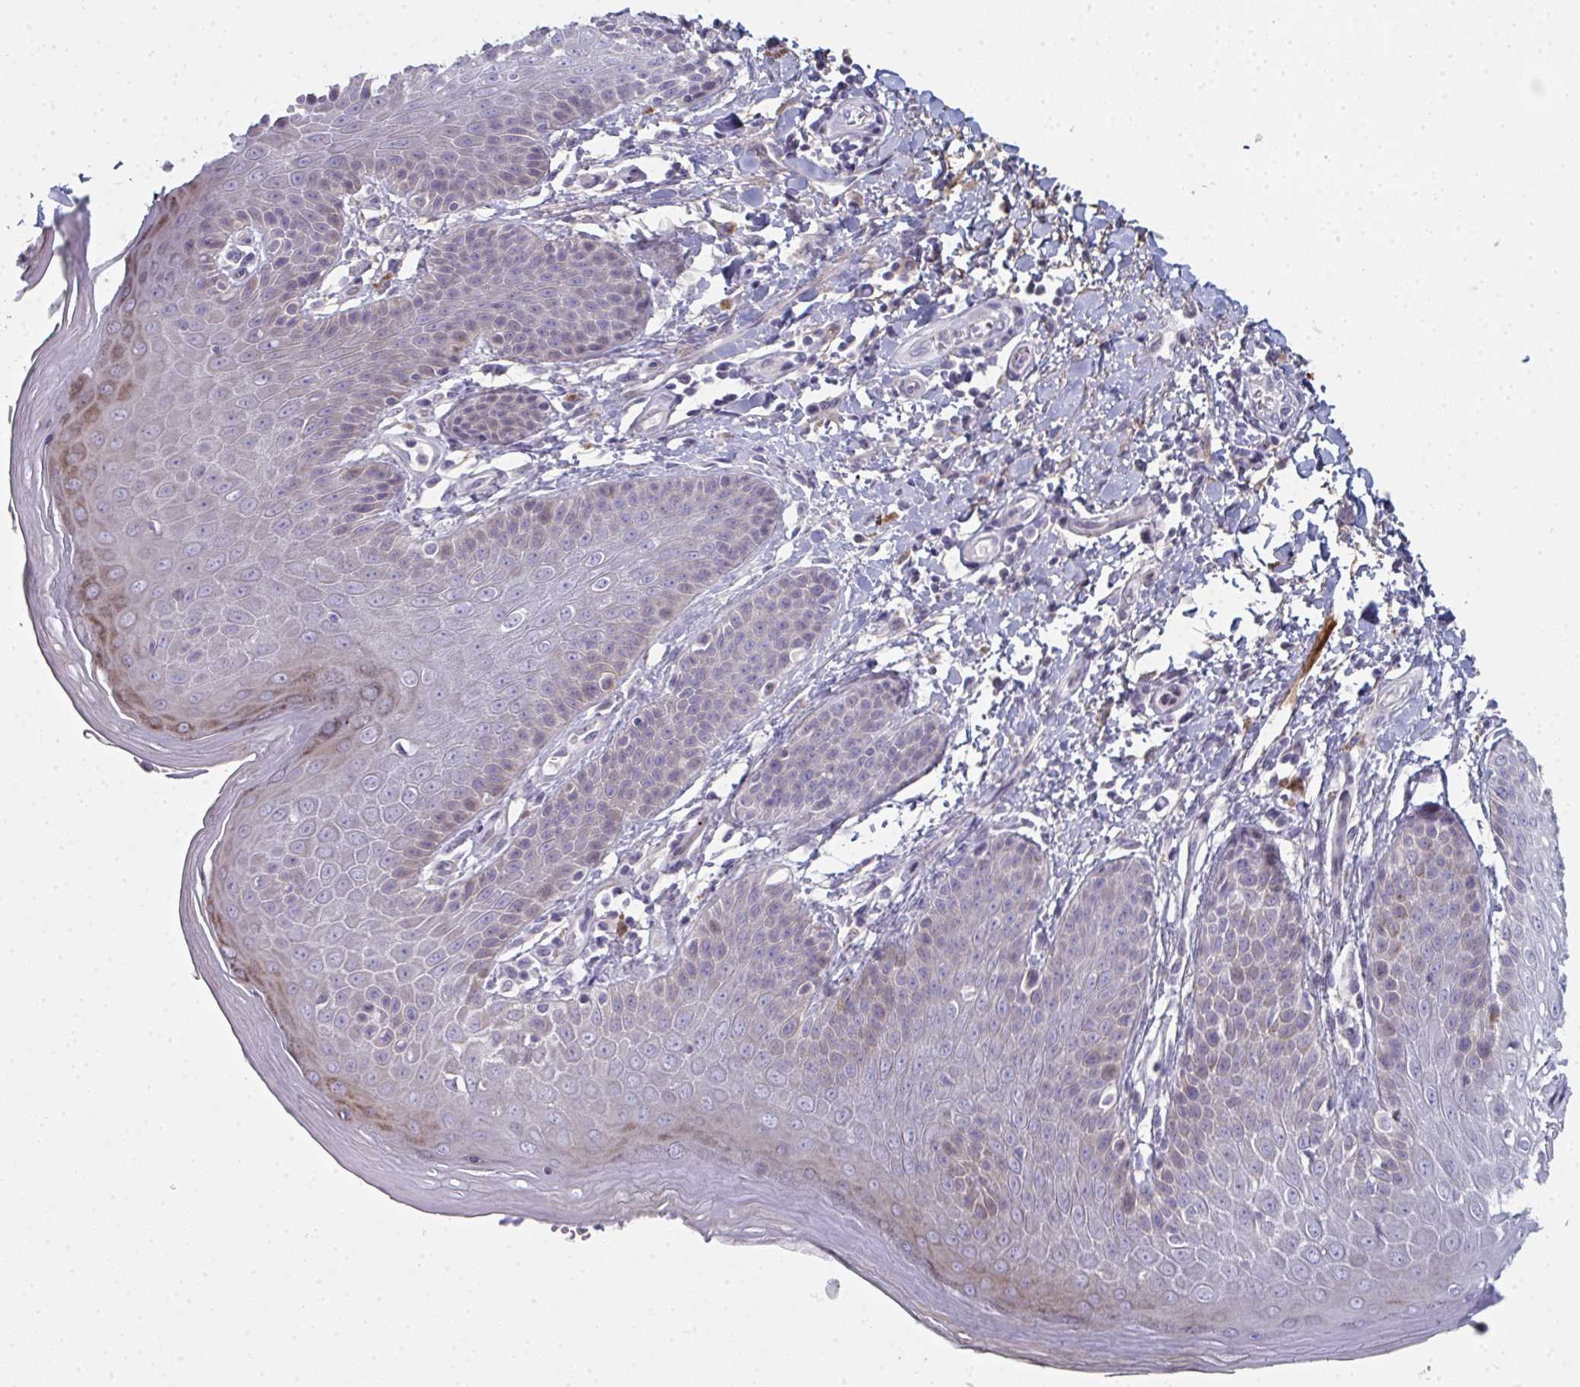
{"staining": {"intensity": "weak", "quantity": "<25%", "location": "cytoplasmic/membranous"}, "tissue": "skin", "cell_type": "Epidermal cells", "image_type": "normal", "snomed": [{"axis": "morphology", "description": "Normal tissue, NOS"}, {"axis": "topography", "description": "Peripheral nerve tissue"}], "caption": "An image of skin stained for a protein exhibits no brown staining in epidermal cells.", "gene": "A1CF", "patient": {"sex": "male", "age": 51}}